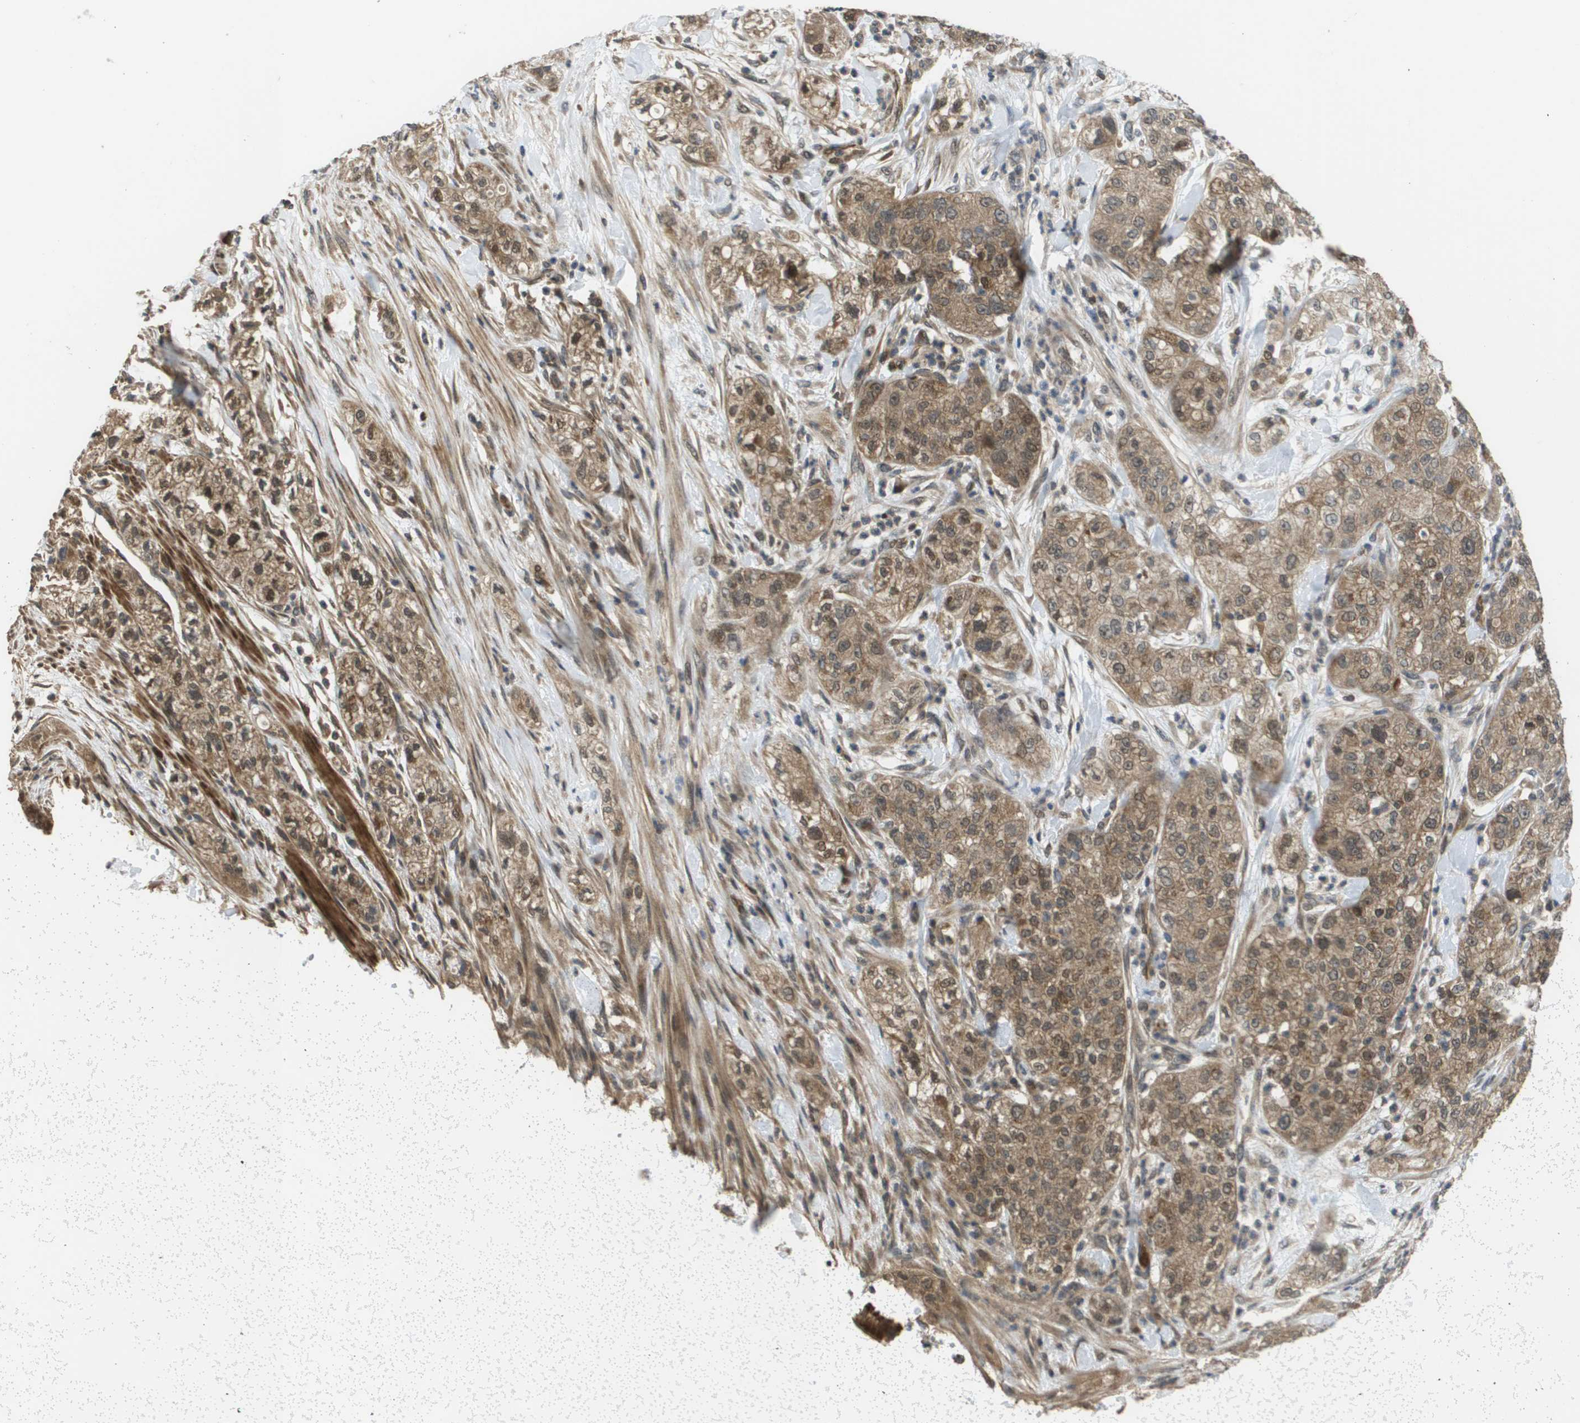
{"staining": {"intensity": "weak", "quantity": ">75%", "location": "cytoplasmic/membranous"}, "tissue": "pancreatic cancer", "cell_type": "Tumor cells", "image_type": "cancer", "snomed": [{"axis": "morphology", "description": "Adenocarcinoma, NOS"}, {"axis": "topography", "description": "Pancreas"}], "caption": "High-power microscopy captured an immunohistochemistry micrograph of pancreatic adenocarcinoma, revealing weak cytoplasmic/membranous expression in about >75% of tumor cells. Nuclei are stained in blue.", "gene": "RBM38", "patient": {"sex": "female", "age": 78}}